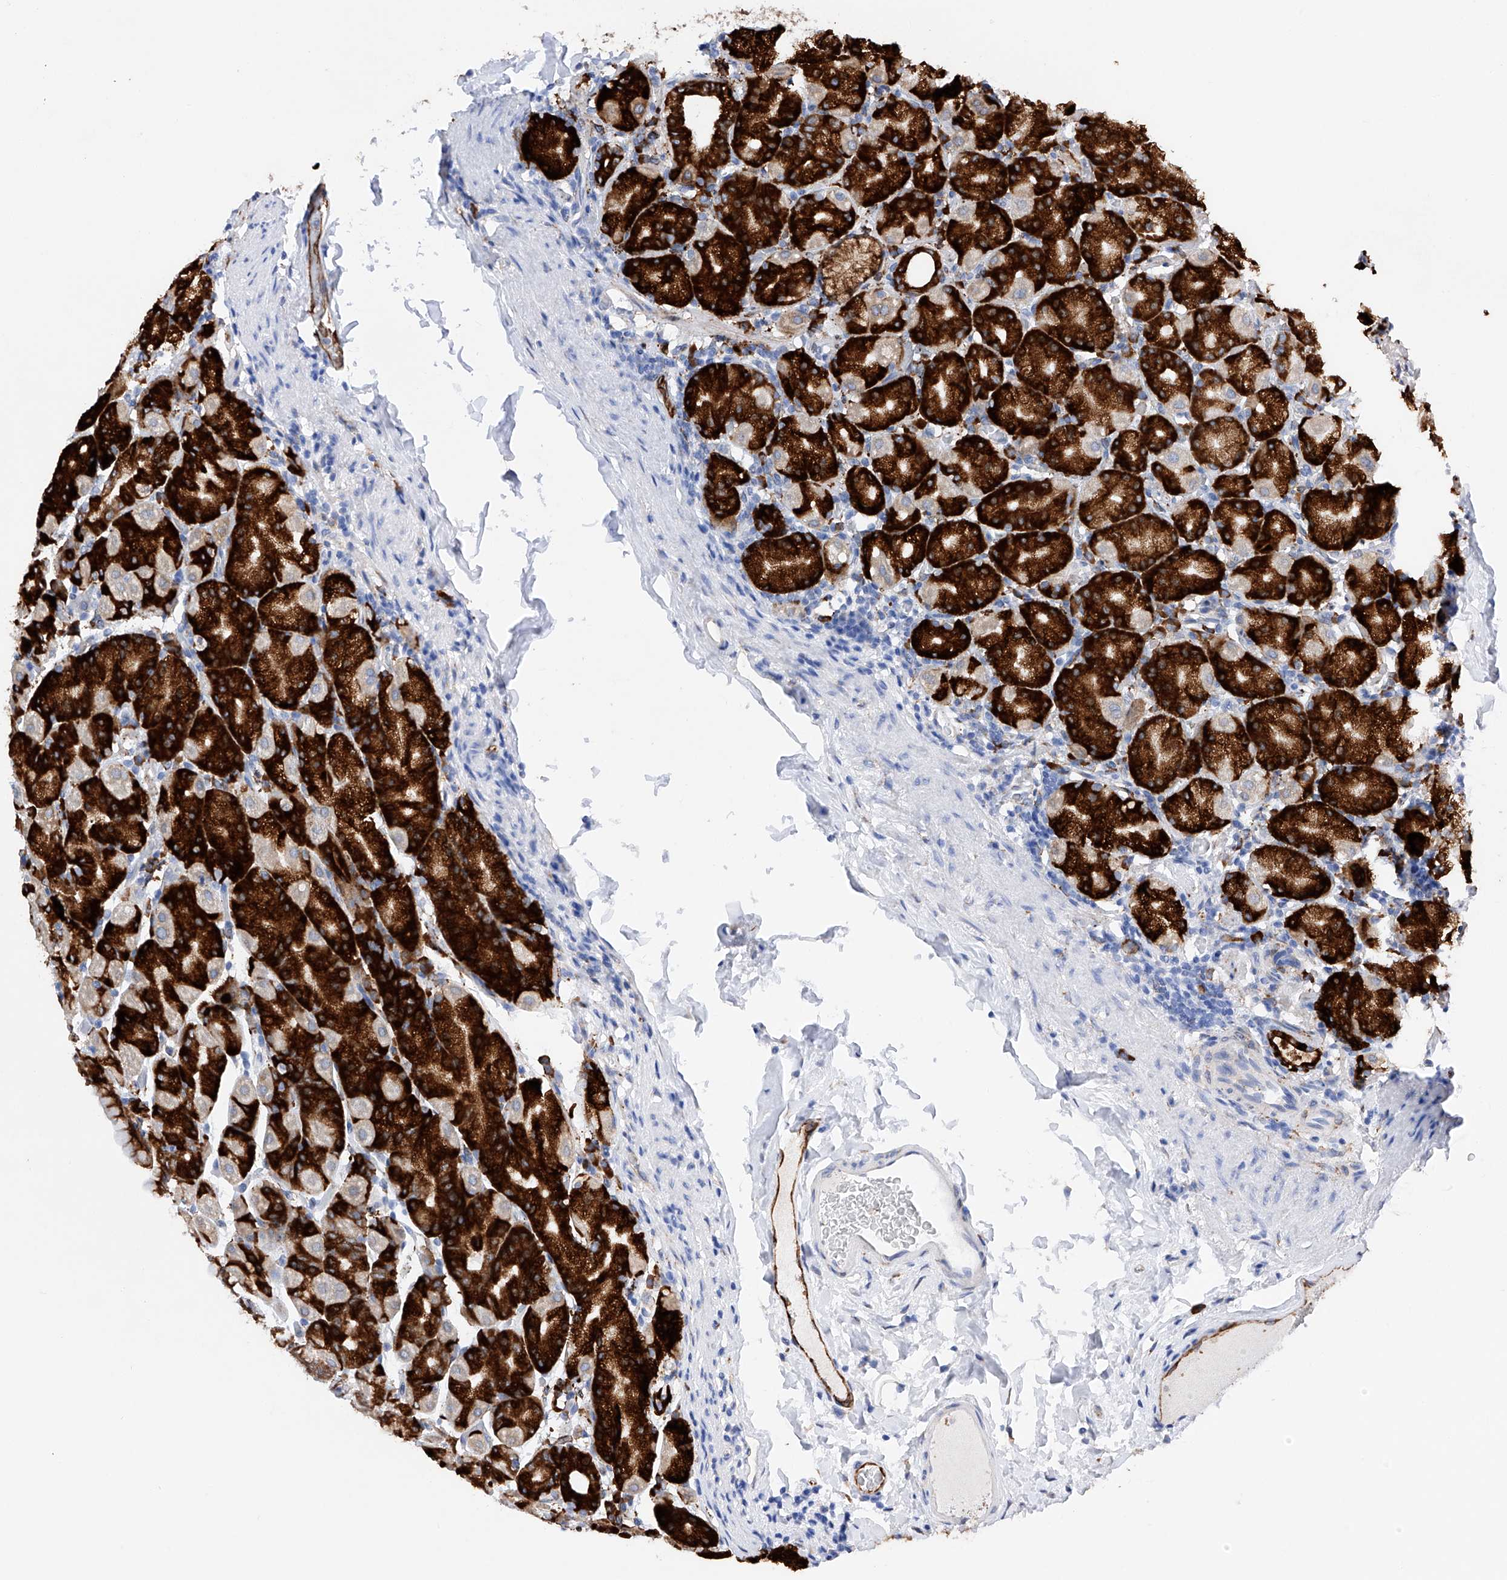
{"staining": {"intensity": "strong", "quantity": ">75%", "location": "cytoplasmic/membranous"}, "tissue": "stomach", "cell_type": "Glandular cells", "image_type": "normal", "snomed": [{"axis": "morphology", "description": "Normal tissue, NOS"}, {"axis": "topography", "description": "Stomach, upper"}], "caption": "DAB immunohistochemical staining of unremarkable stomach shows strong cytoplasmic/membranous protein expression in approximately >75% of glandular cells. The protein is shown in brown color, while the nuclei are stained blue.", "gene": "PDIA5", "patient": {"sex": "male", "age": 68}}